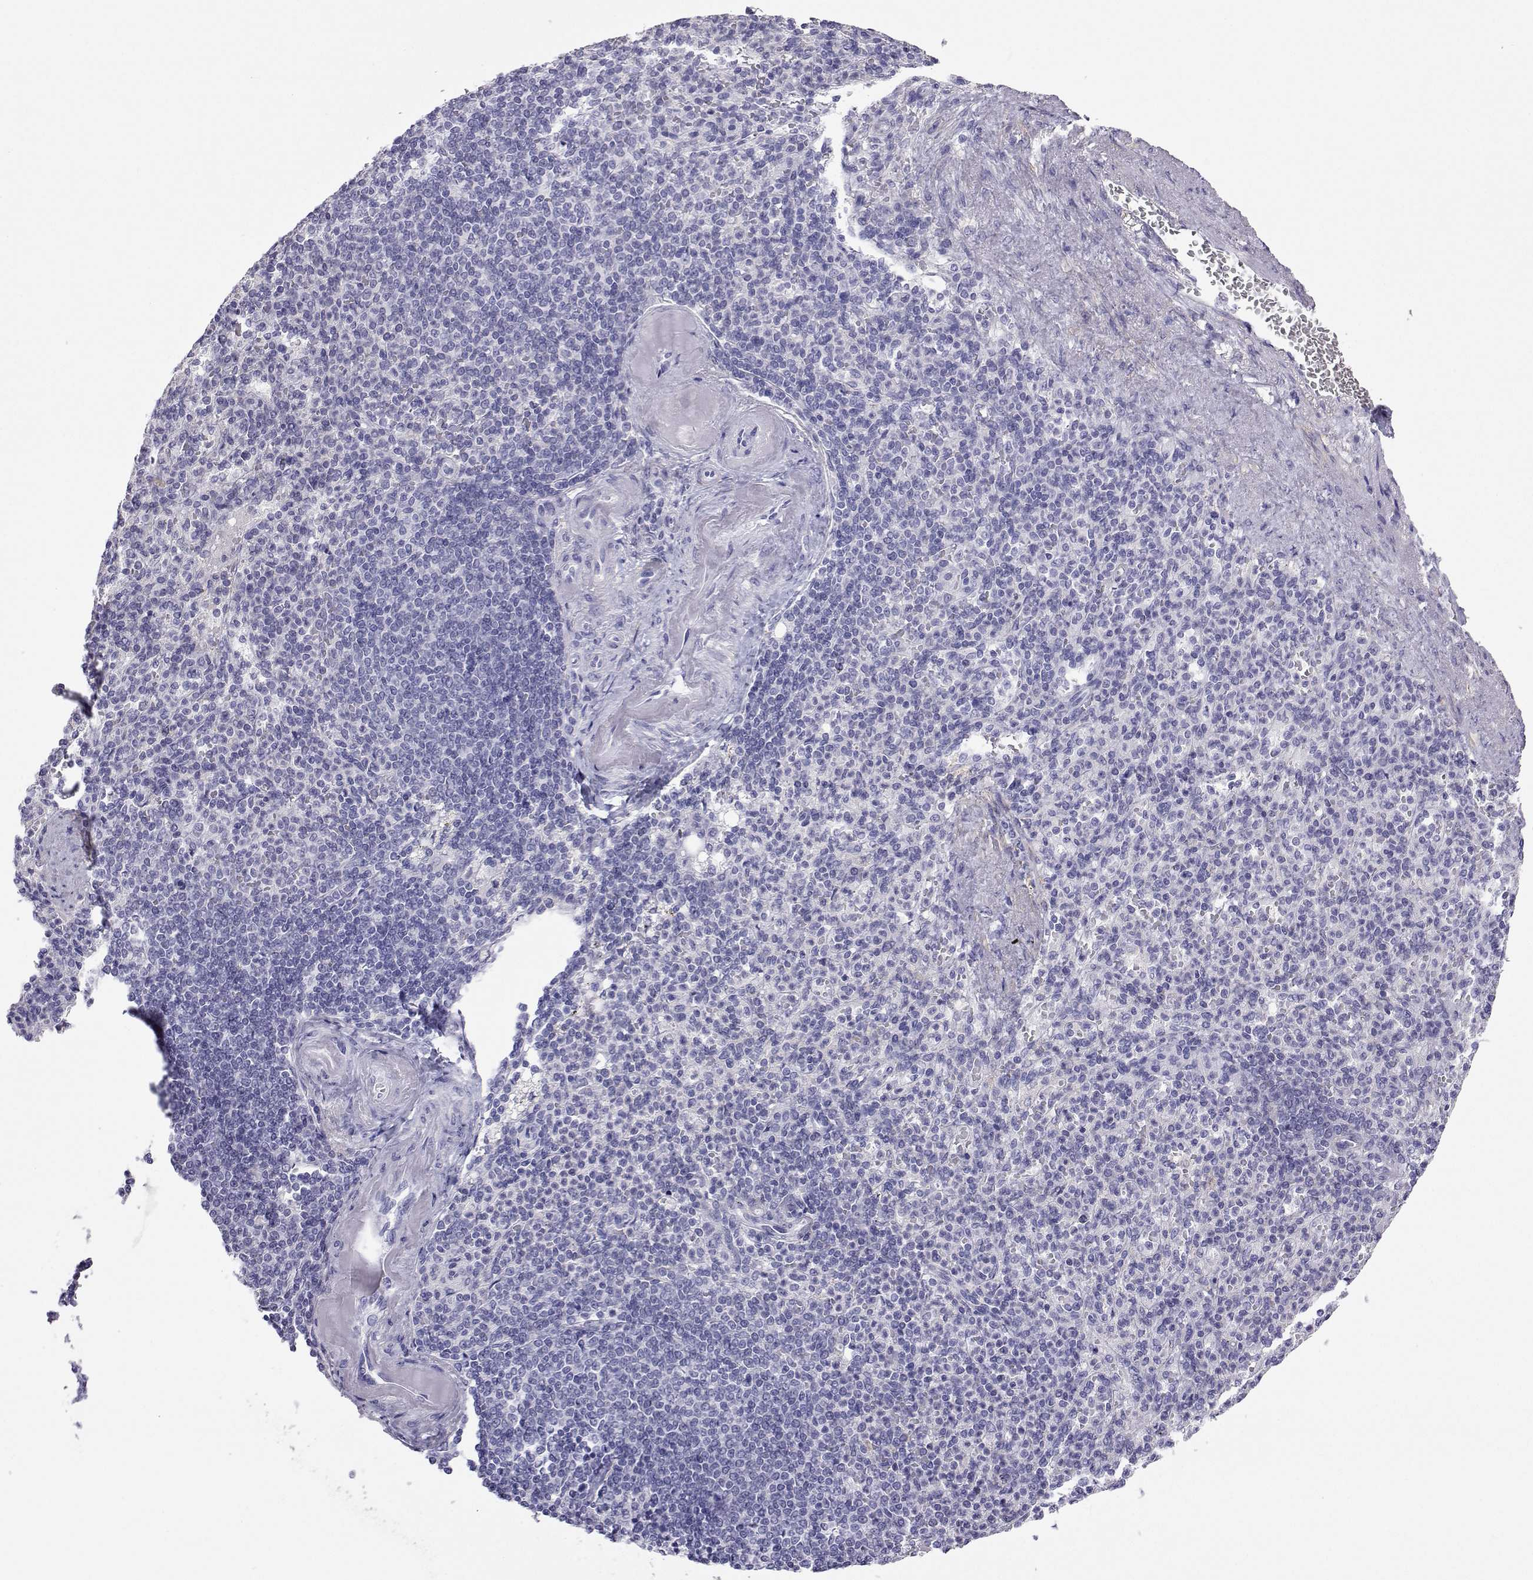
{"staining": {"intensity": "negative", "quantity": "none", "location": "none"}, "tissue": "spleen", "cell_type": "Cells in red pulp", "image_type": "normal", "snomed": [{"axis": "morphology", "description": "Normal tissue, NOS"}, {"axis": "topography", "description": "Spleen"}], "caption": "There is no significant positivity in cells in red pulp of spleen.", "gene": "PLIN4", "patient": {"sex": "female", "age": 74}}